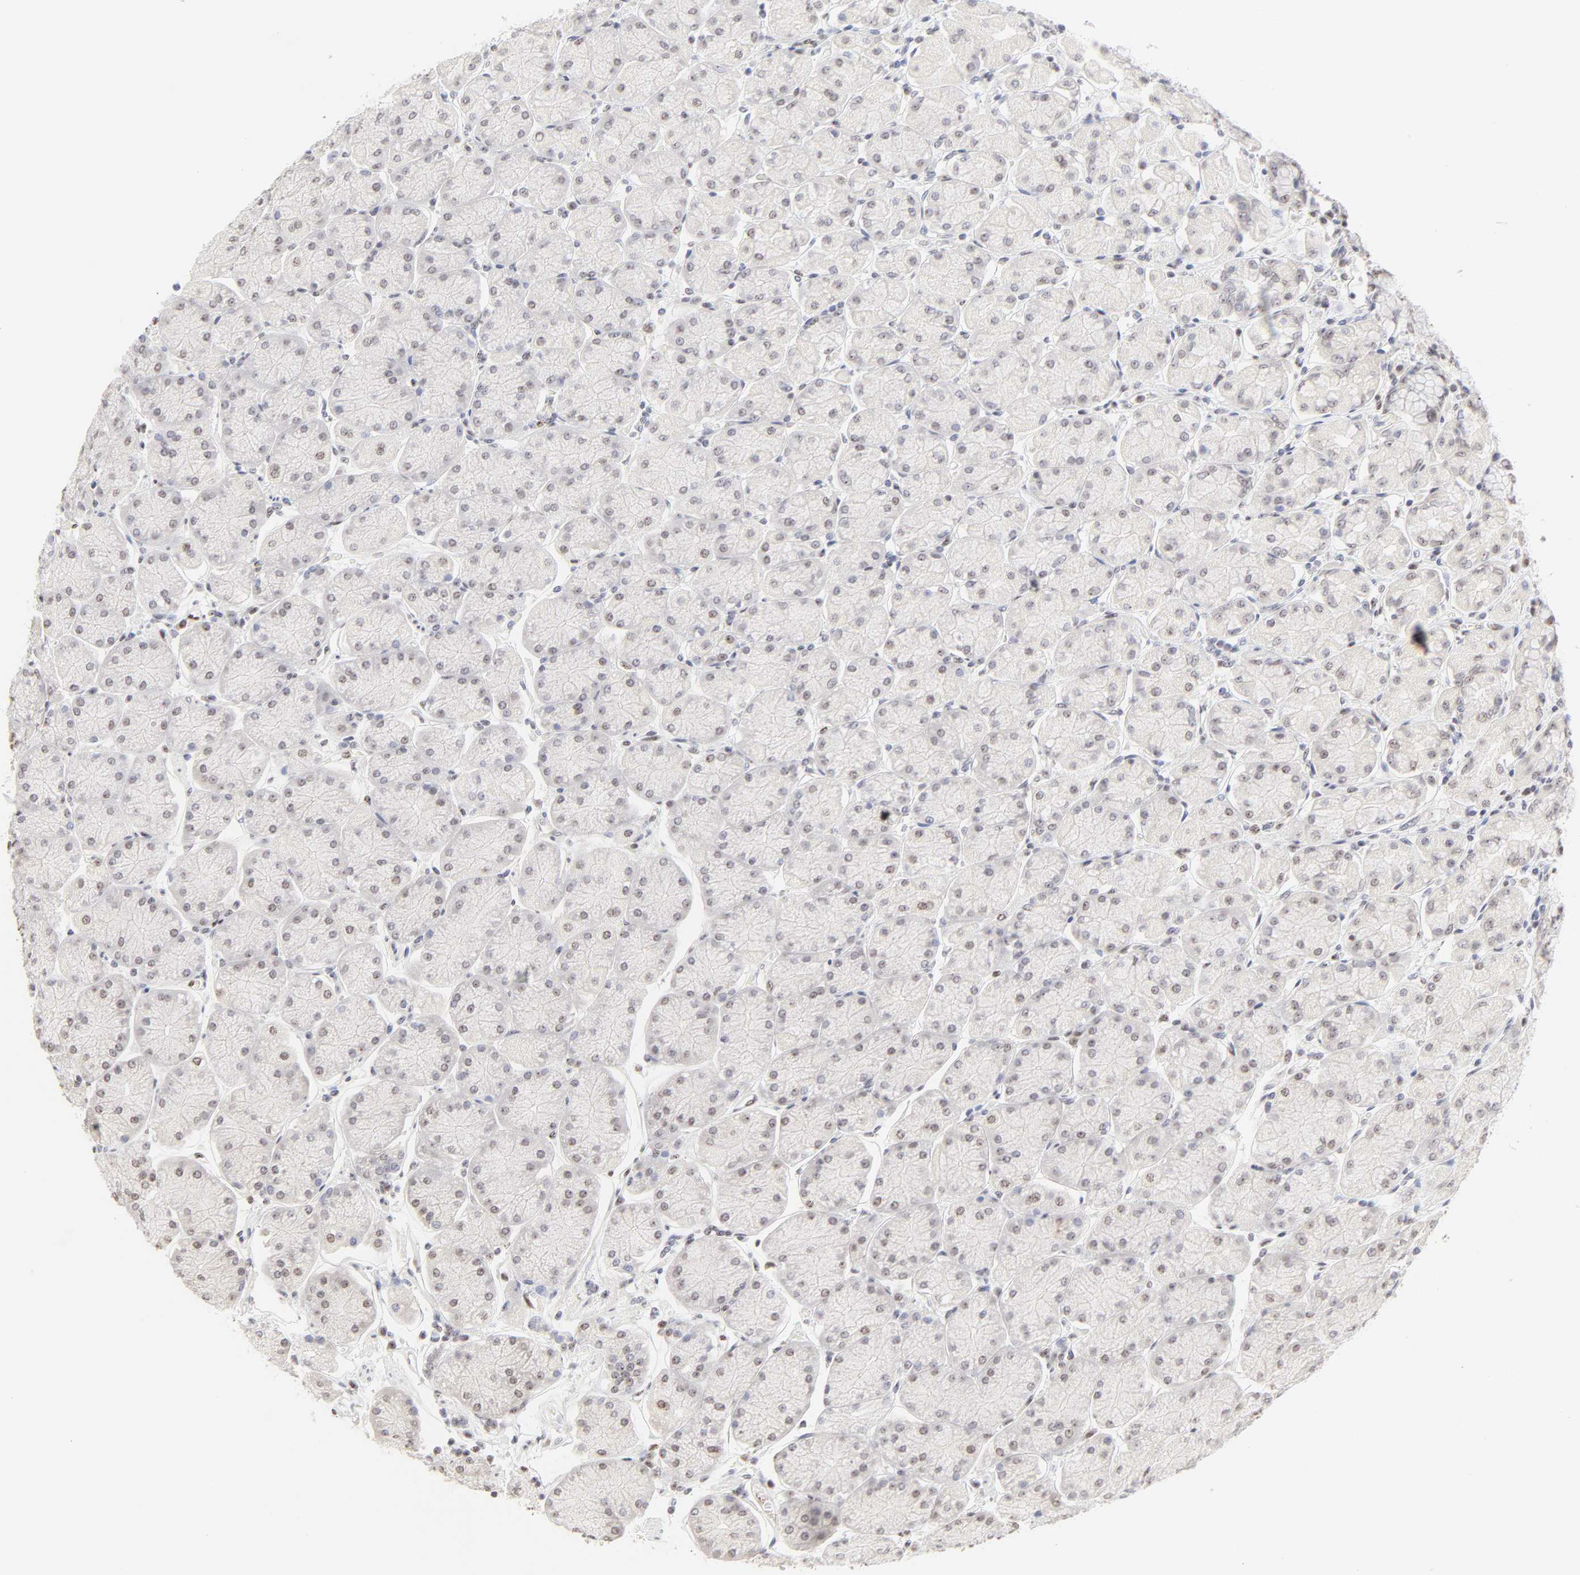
{"staining": {"intensity": "weak", "quantity": "25%-75%", "location": "nuclear"}, "tissue": "stomach", "cell_type": "Glandular cells", "image_type": "normal", "snomed": [{"axis": "morphology", "description": "Normal tissue, NOS"}, {"axis": "topography", "description": "Stomach, upper"}, {"axis": "topography", "description": "Stomach"}], "caption": "This histopathology image reveals immunohistochemistry staining of benign stomach, with low weak nuclear expression in about 25%-75% of glandular cells.", "gene": "NFIL3", "patient": {"sex": "male", "age": 76}}